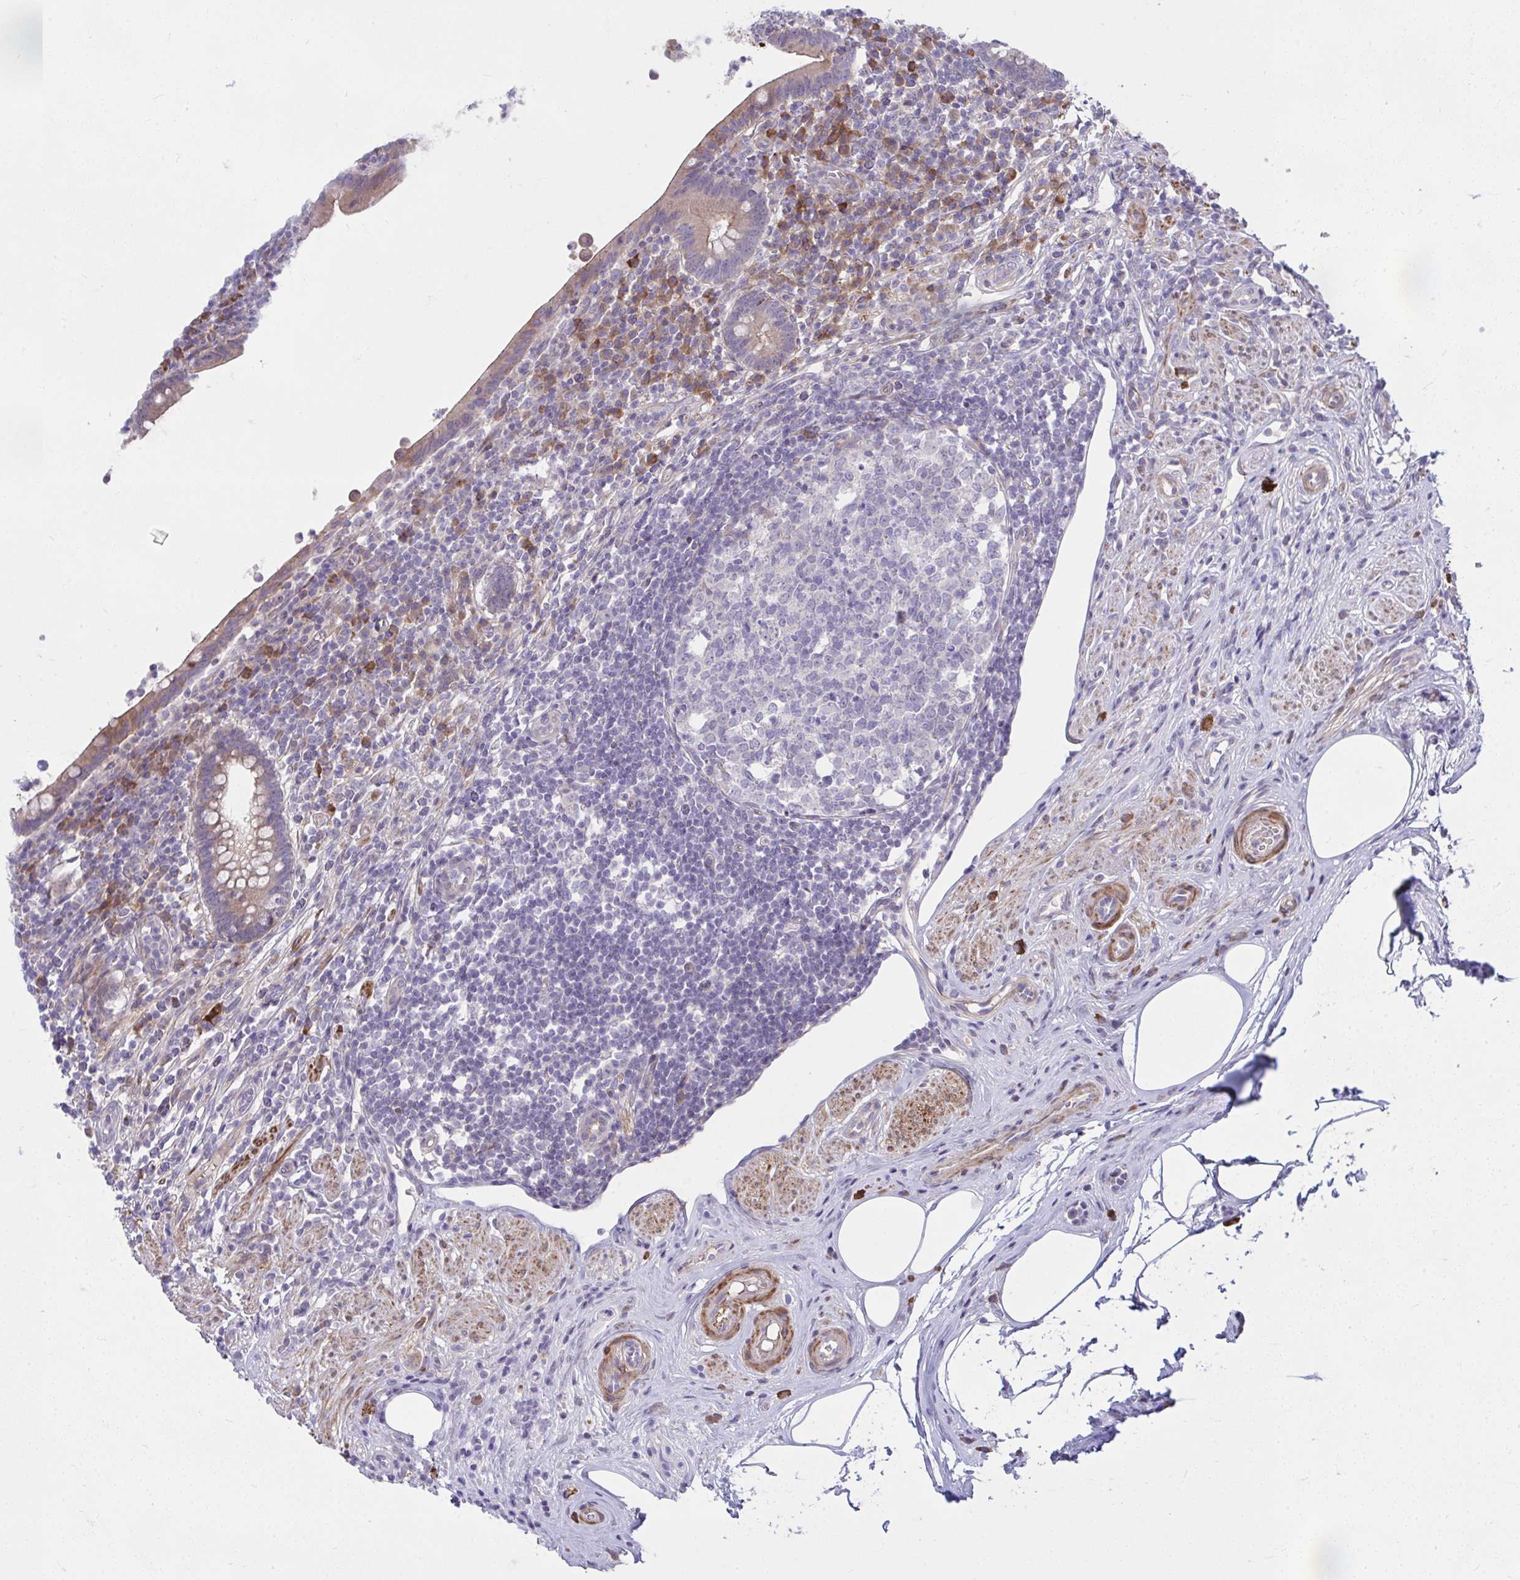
{"staining": {"intensity": "strong", "quantity": "25%-75%", "location": "cytoplasmic/membranous"}, "tissue": "appendix", "cell_type": "Glandular cells", "image_type": "normal", "snomed": [{"axis": "morphology", "description": "Normal tissue, NOS"}, {"axis": "topography", "description": "Appendix"}], "caption": "Appendix stained with DAB (3,3'-diaminobenzidine) immunohistochemistry exhibits high levels of strong cytoplasmic/membranous expression in approximately 25%-75% of glandular cells.", "gene": "PIGZ", "patient": {"sex": "female", "age": 56}}